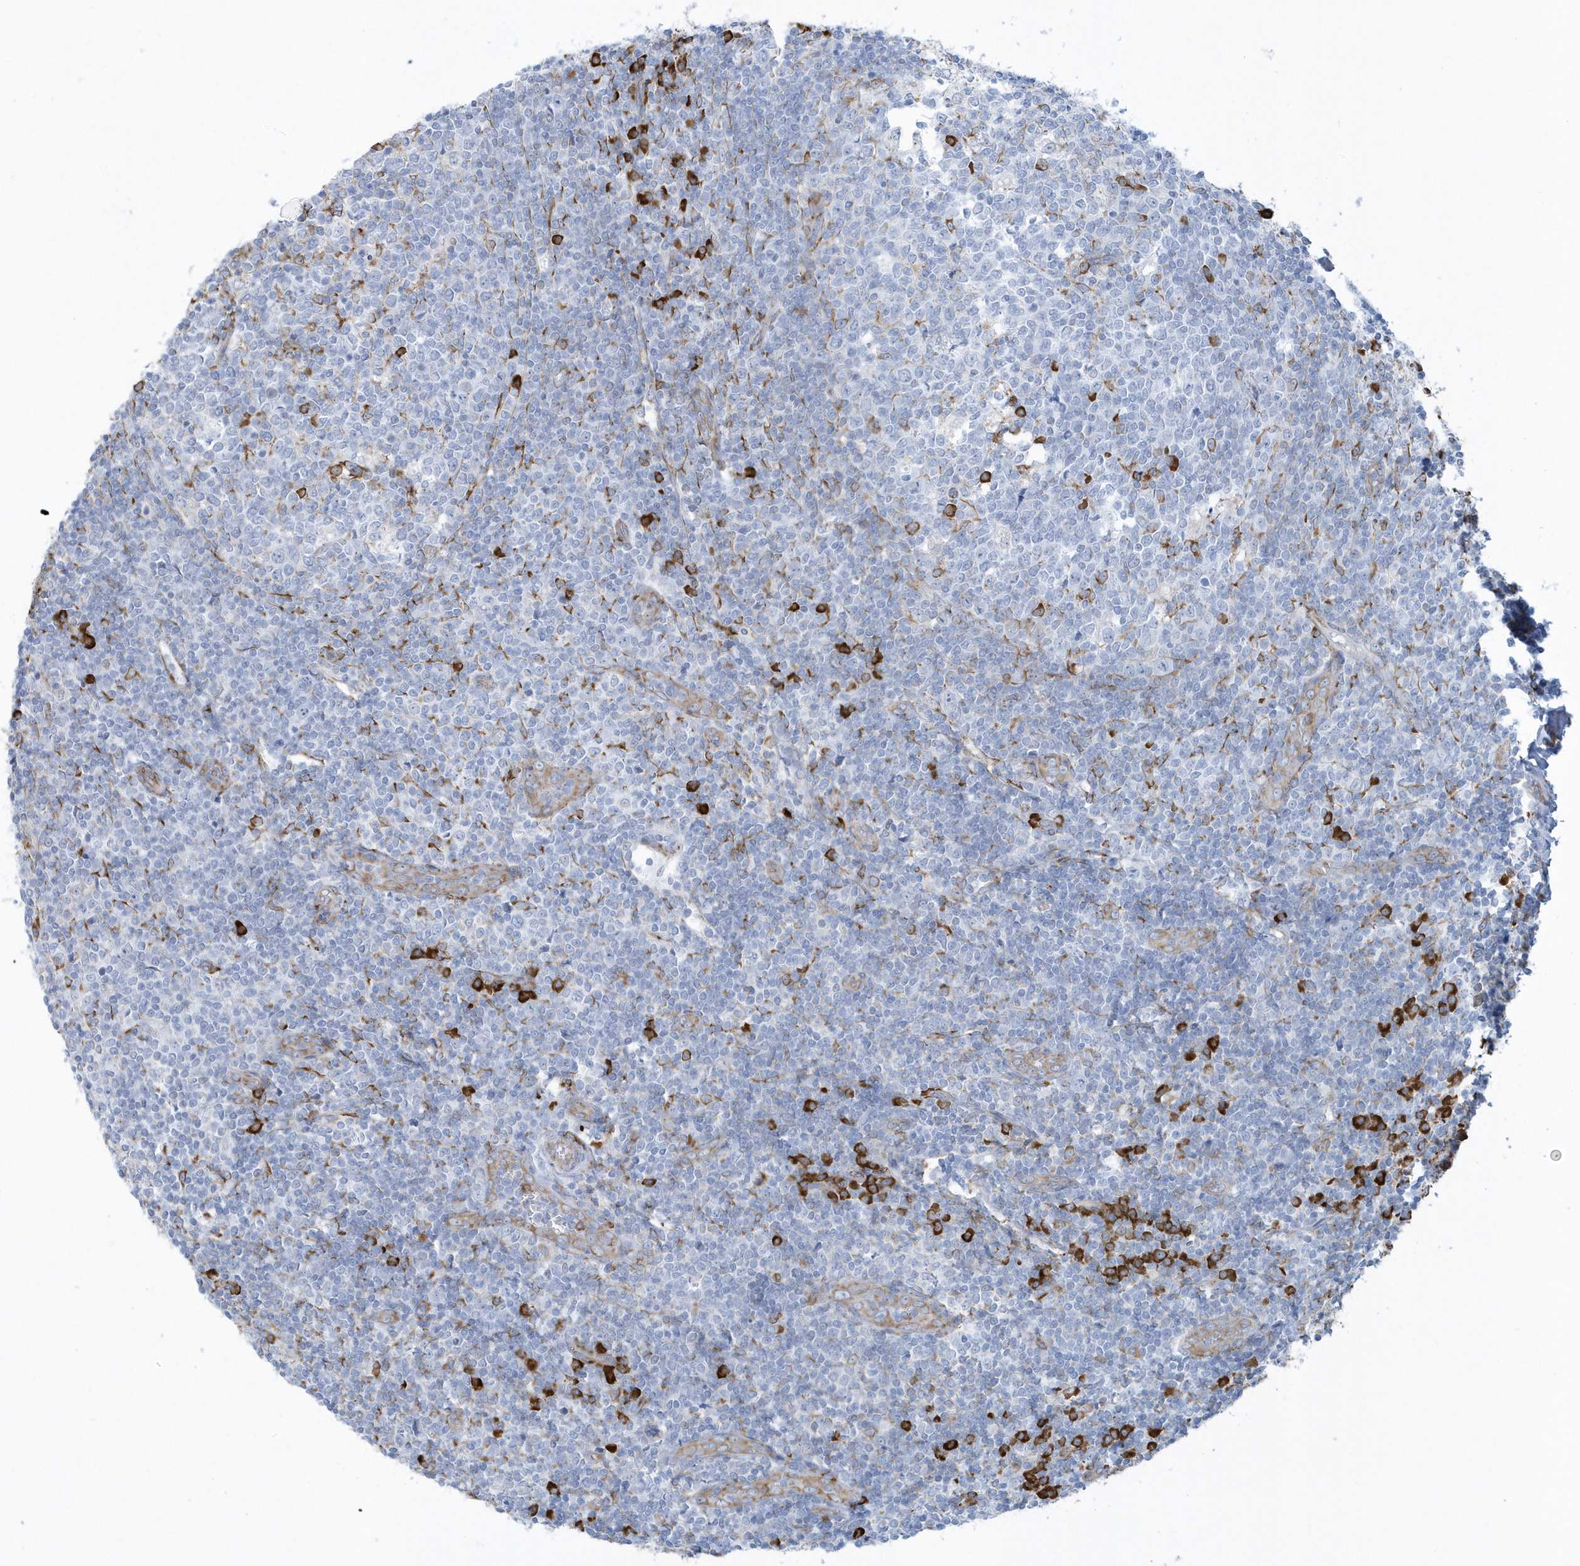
{"staining": {"intensity": "strong", "quantity": "<25%", "location": "cytoplasmic/membranous"}, "tissue": "tonsil", "cell_type": "Germinal center cells", "image_type": "normal", "snomed": [{"axis": "morphology", "description": "Normal tissue, NOS"}, {"axis": "topography", "description": "Tonsil"}], "caption": "Immunohistochemical staining of benign tonsil displays <25% levels of strong cytoplasmic/membranous protein expression in about <25% of germinal center cells.", "gene": "DCAF1", "patient": {"sex": "female", "age": 19}}